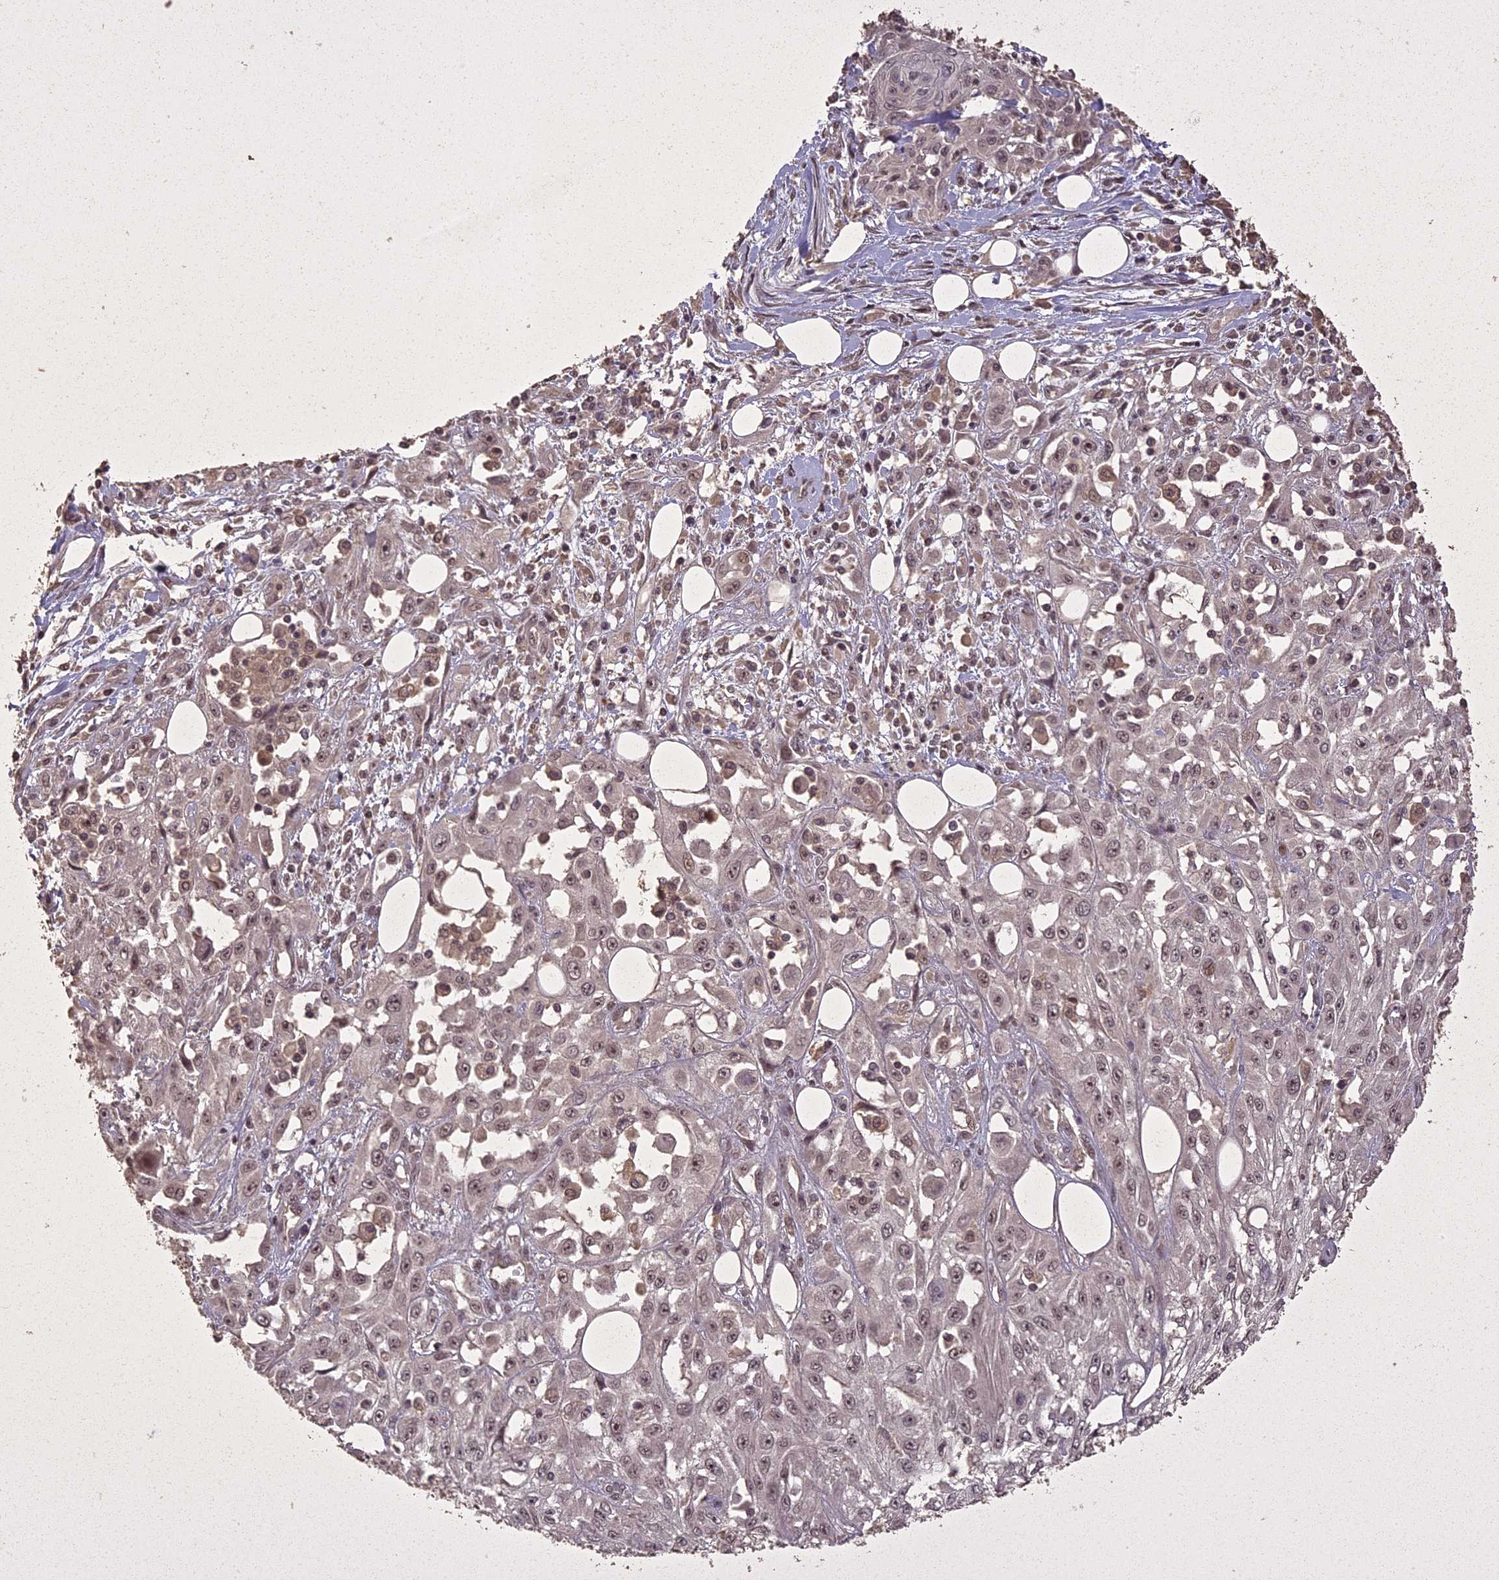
{"staining": {"intensity": "moderate", "quantity": ">75%", "location": "nuclear"}, "tissue": "skin cancer", "cell_type": "Tumor cells", "image_type": "cancer", "snomed": [{"axis": "morphology", "description": "Squamous cell carcinoma, NOS"}, {"axis": "morphology", "description": "Squamous cell carcinoma, metastatic, NOS"}, {"axis": "topography", "description": "Skin"}, {"axis": "topography", "description": "Lymph node"}], "caption": "Protein expression analysis of skin cancer (metastatic squamous cell carcinoma) displays moderate nuclear positivity in about >75% of tumor cells.", "gene": "LIN37", "patient": {"sex": "male", "age": 75}}